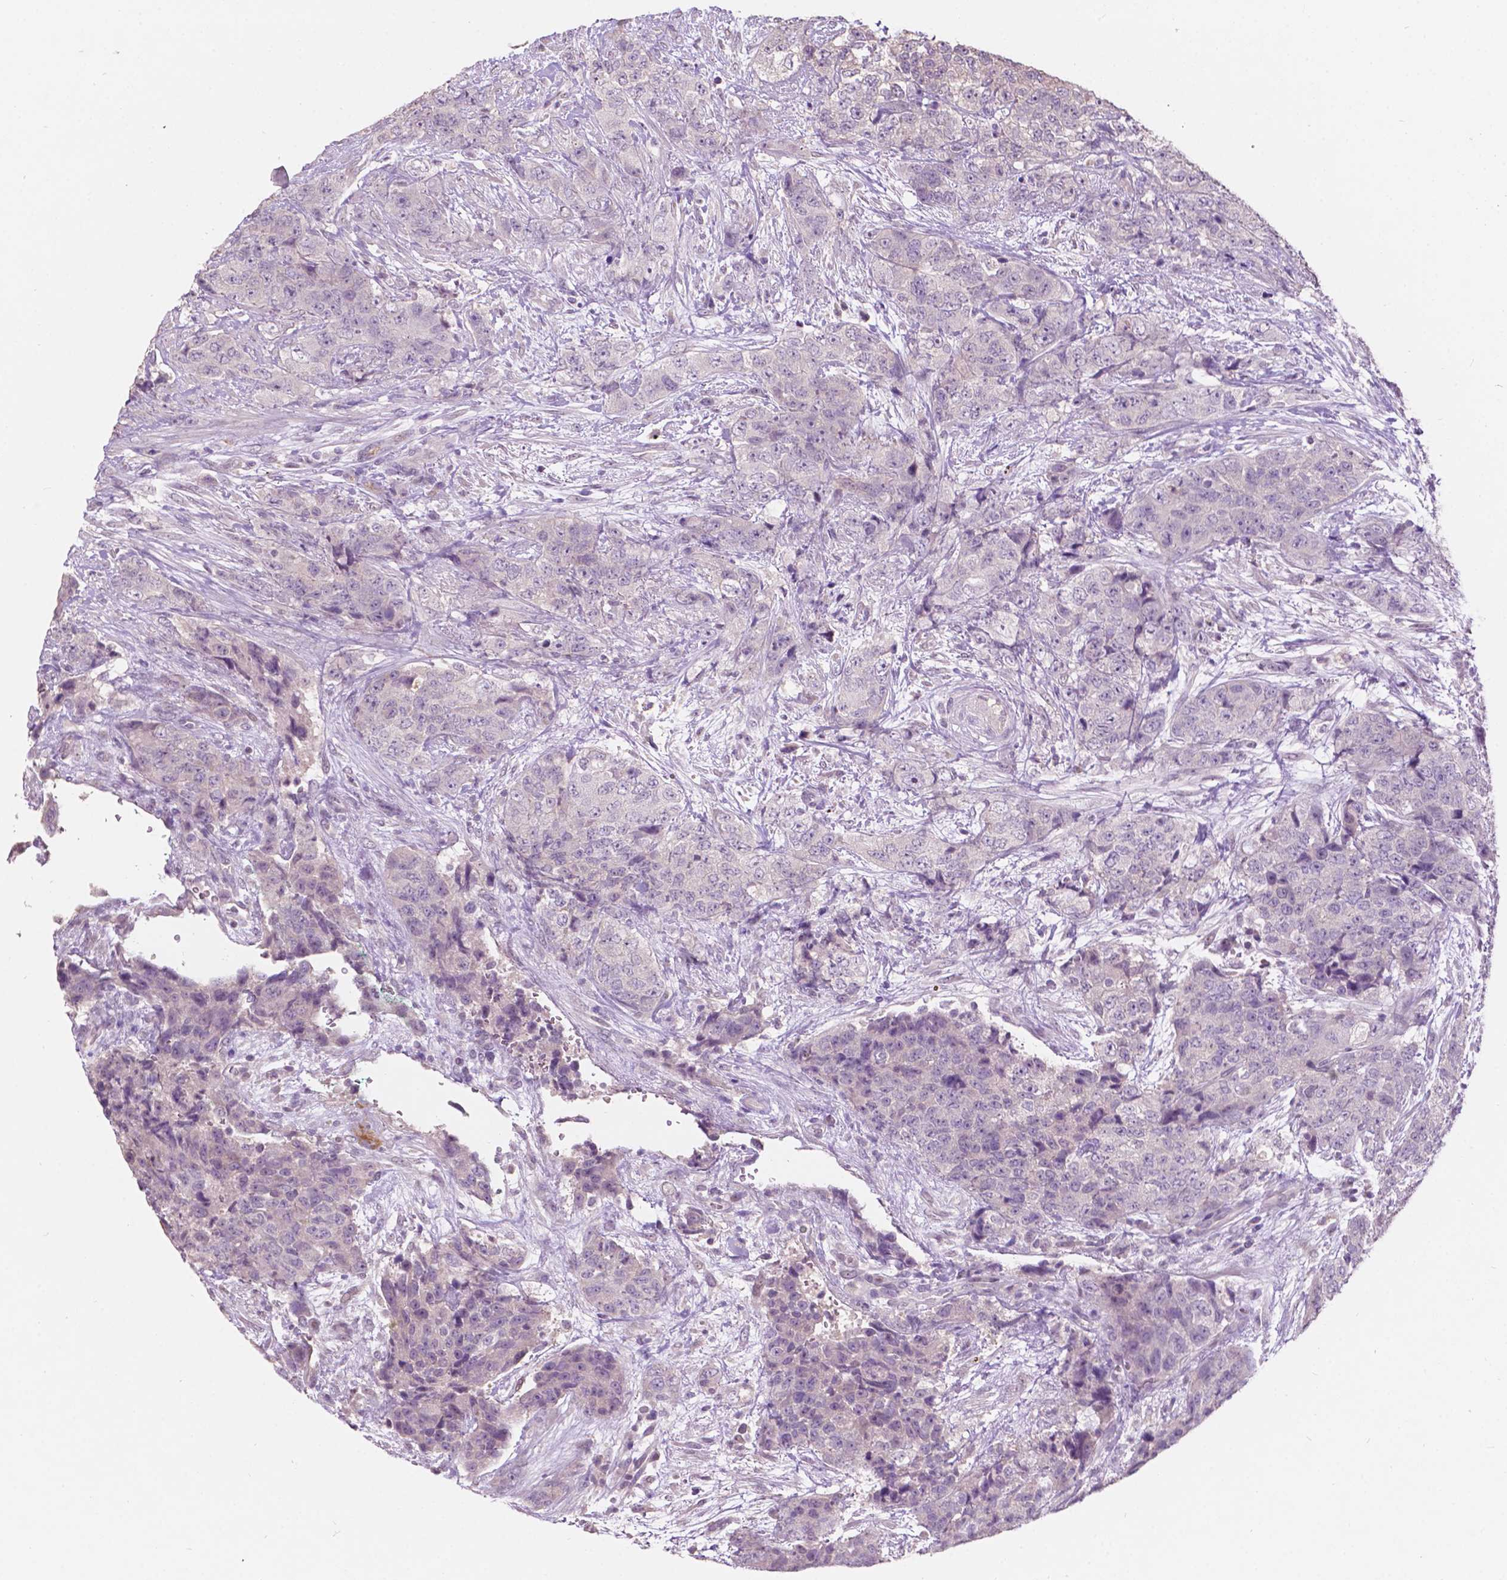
{"staining": {"intensity": "negative", "quantity": "none", "location": "none"}, "tissue": "urothelial cancer", "cell_type": "Tumor cells", "image_type": "cancer", "snomed": [{"axis": "morphology", "description": "Urothelial carcinoma, High grade"}, {"axis": "topography", "description": "Urinary bladder"}], "caption": "The micrograph demonstrates no significant expression in tumor cells of urothelial cancer.", "gene": "TM6SF2", "patient": {"sex": "female", "age": 78}}